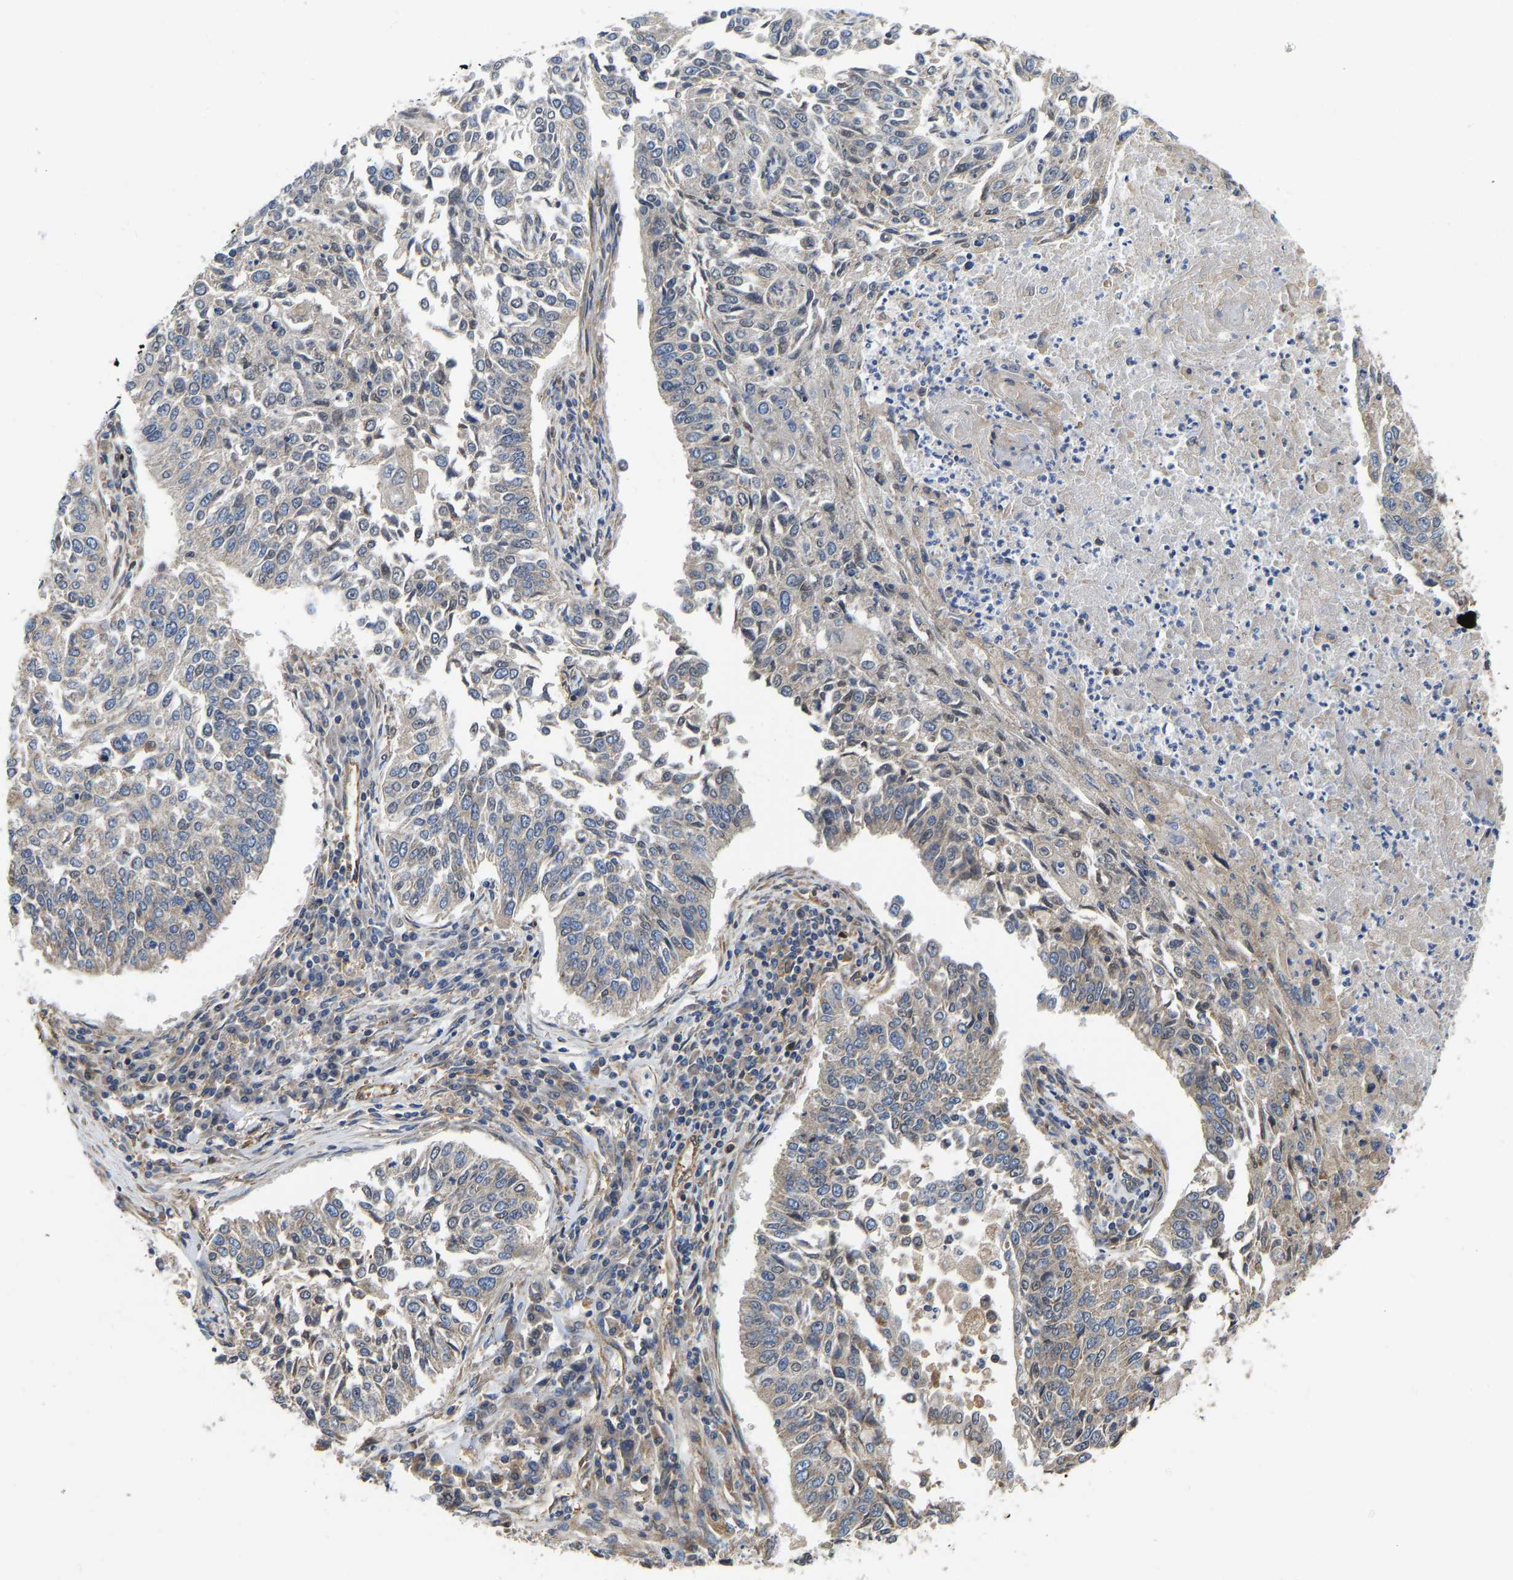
{"staining": {"intensity": "negative", "quantity": "none", "location": "none"}, "tissue": "lung cancer", "cell_type": "Tumor cells", "image_type": "cancer", "snomed": [{"axis": "morphology", "description": "Normal tissue, NOS"}, {"axis": "morphology", "description": "Squamous cell carcinoma, NOS"}, {"axis": "topography", "description": "Cartilage tissue"}, {"axis": "topography", "description": "Bronchus"}, {"axis": "topography", "description": "Lung"}], "caption": "High magnification brightfield microscopy of lung cancer (squamous cell carcinoma) stained with DAB (brown) and counterstained with hematoxylin (blue): tumor cells show no significant expression.", "gene": "FLNB", "patient": {"sex": "female", "age": 49}}